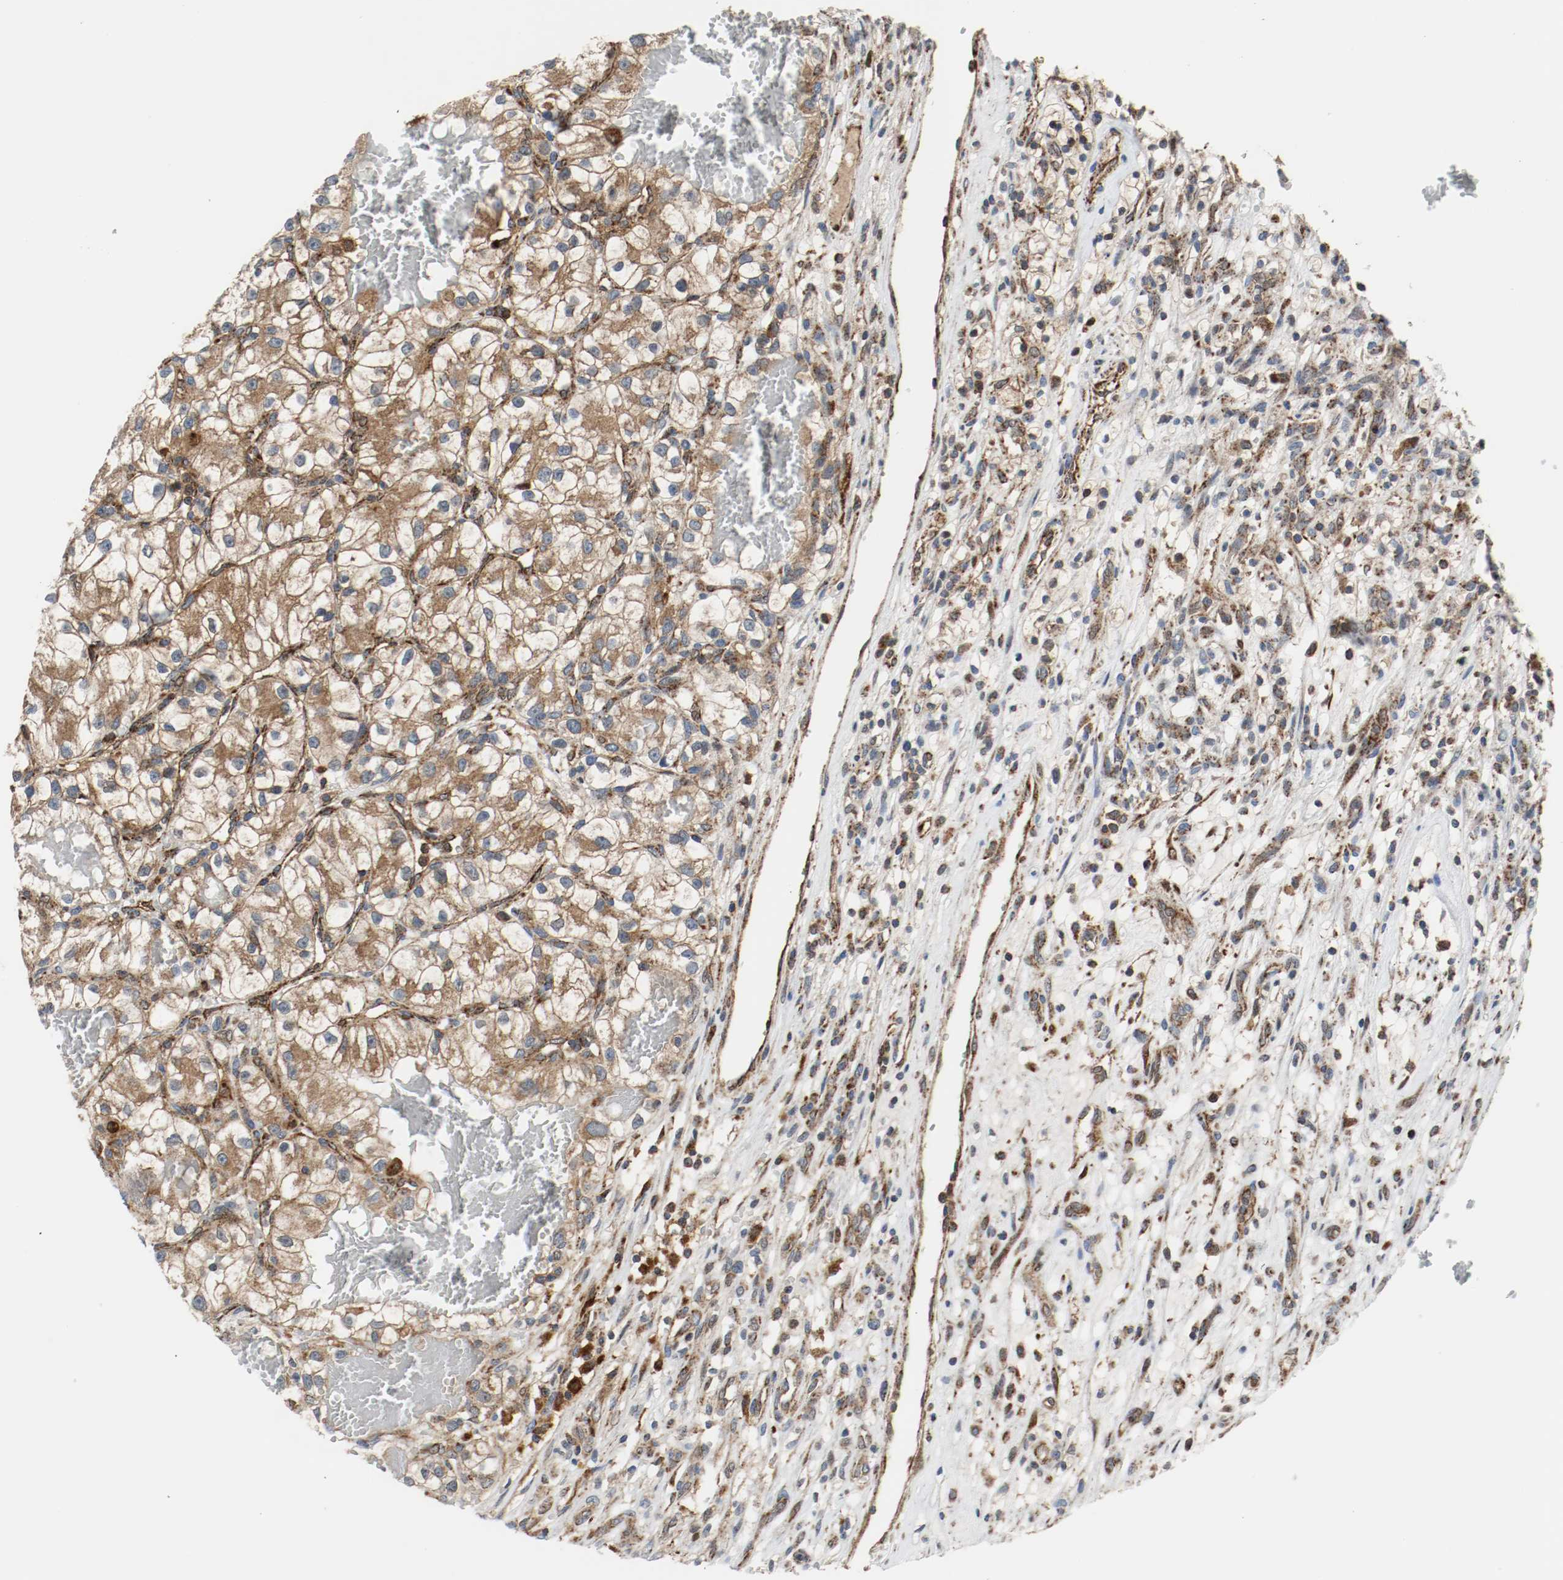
{"staining": {"intensity": "moderate", "quantity": ">75%", "location": "cytoplasmic/membranous"}, "tissue": "renal cancer", "cell_type": "Tumor cells", "image_type": "cancer", "snomed": [{"axis": "morphology", "description": "Adenocarcinoma, NOS"}, {"axis": "topography", "description": "Kidney"}], "caption": "Immunohistochemical staining of adenocarcinoma (renal) shows medium levels of moderate cytoplasmic/membranous positivity in about >75% of tumor cells.", "gene": "TXNRD1", "patient": {"sex": "female", "age": 57}}